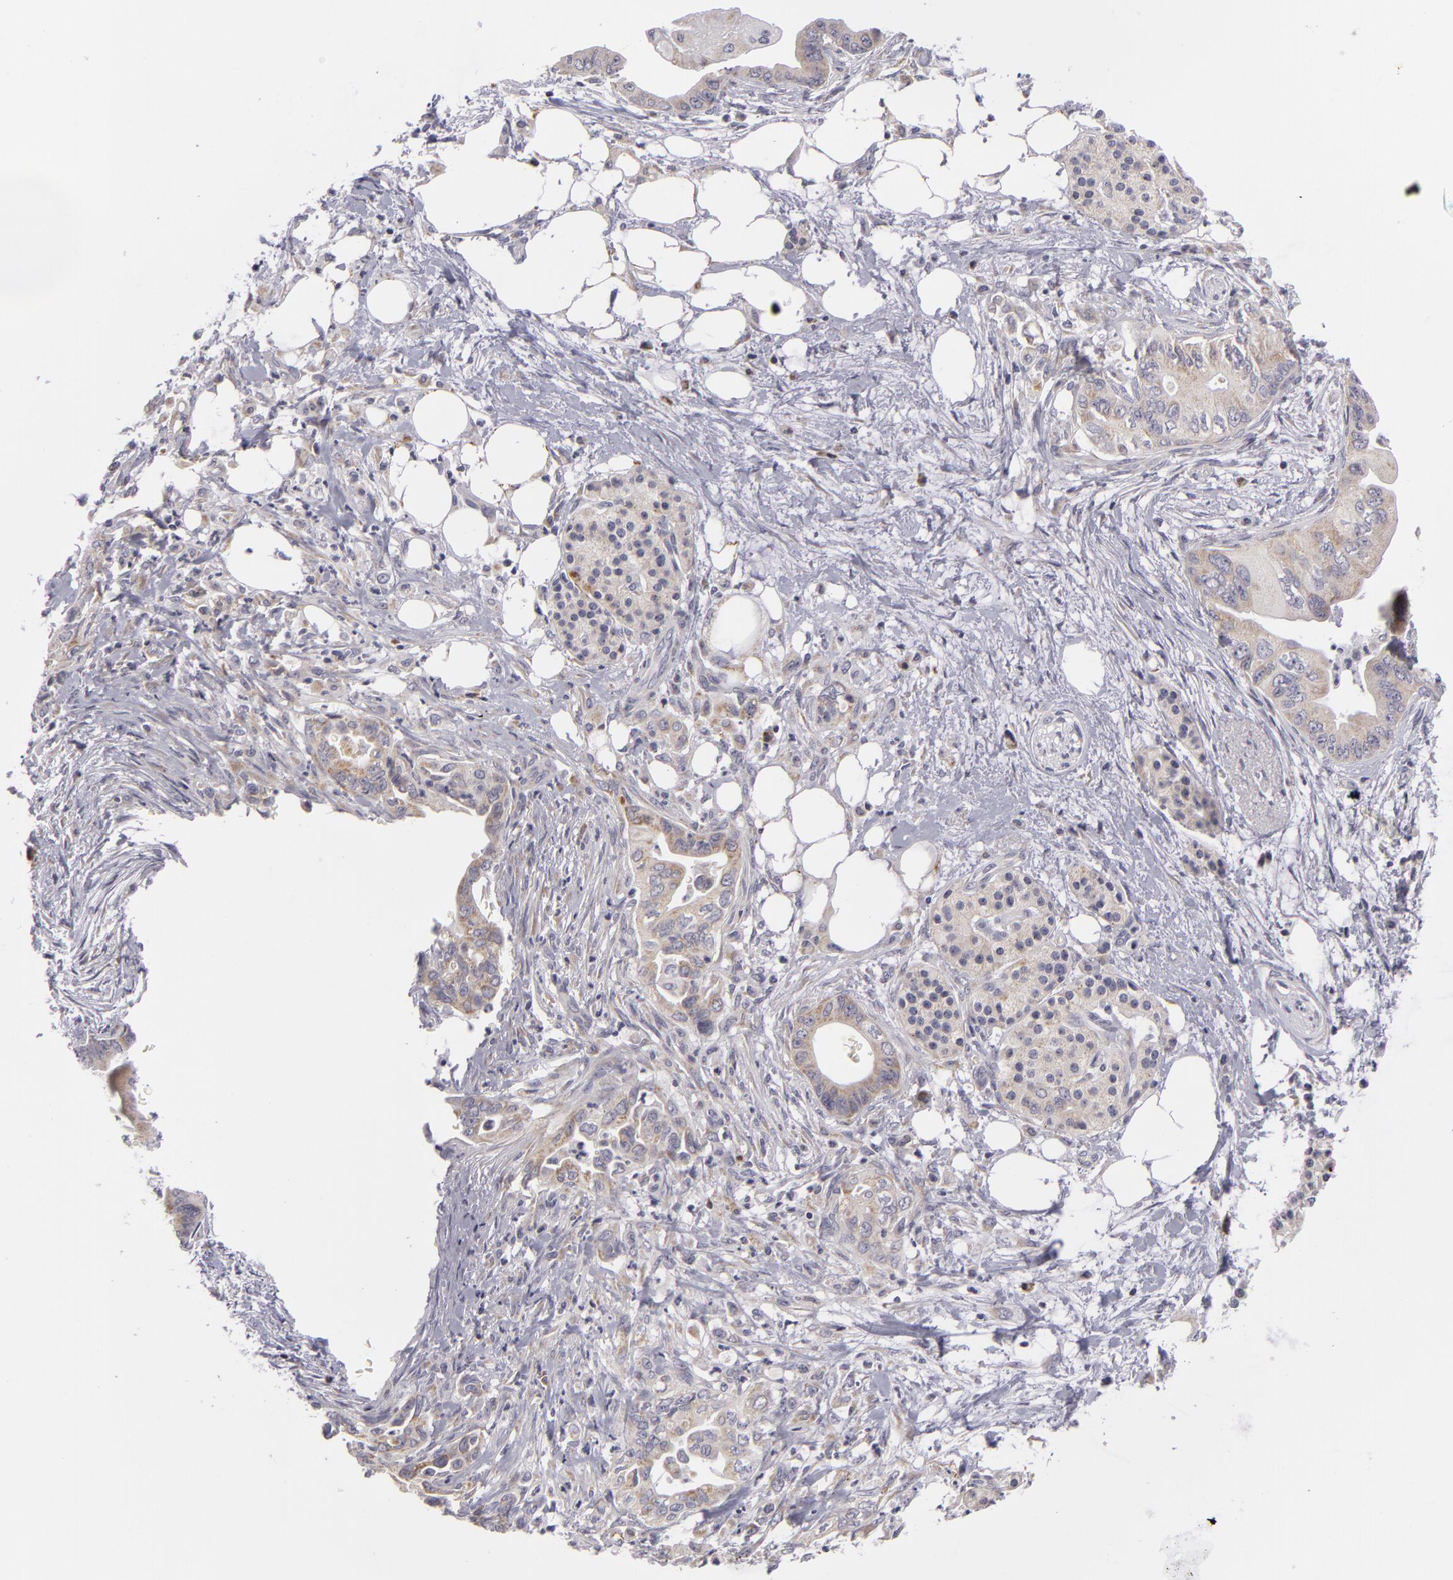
{"staining": {"intensity": "weak", "quantity": "25%-75%", "location": "cytoplasmic/membranous"}, "tissue": "pancreatic cancer", "cell_type": "Tumor cells", "image_type": "cancer", "snomed": [{"axis": "morphology", "description": "Adenocarcinoma, NOS"}, {"axis": "topography", "description": "Pancreas"}], "caption": "Protein expression analysis of pancreatic adenocarcinoma shows weak cytoplasmic/membranous positivity in about 25%-75% of tumor cells.", "gene": "ATP2B3", "patient": {"sex": "female", "age": 66}}